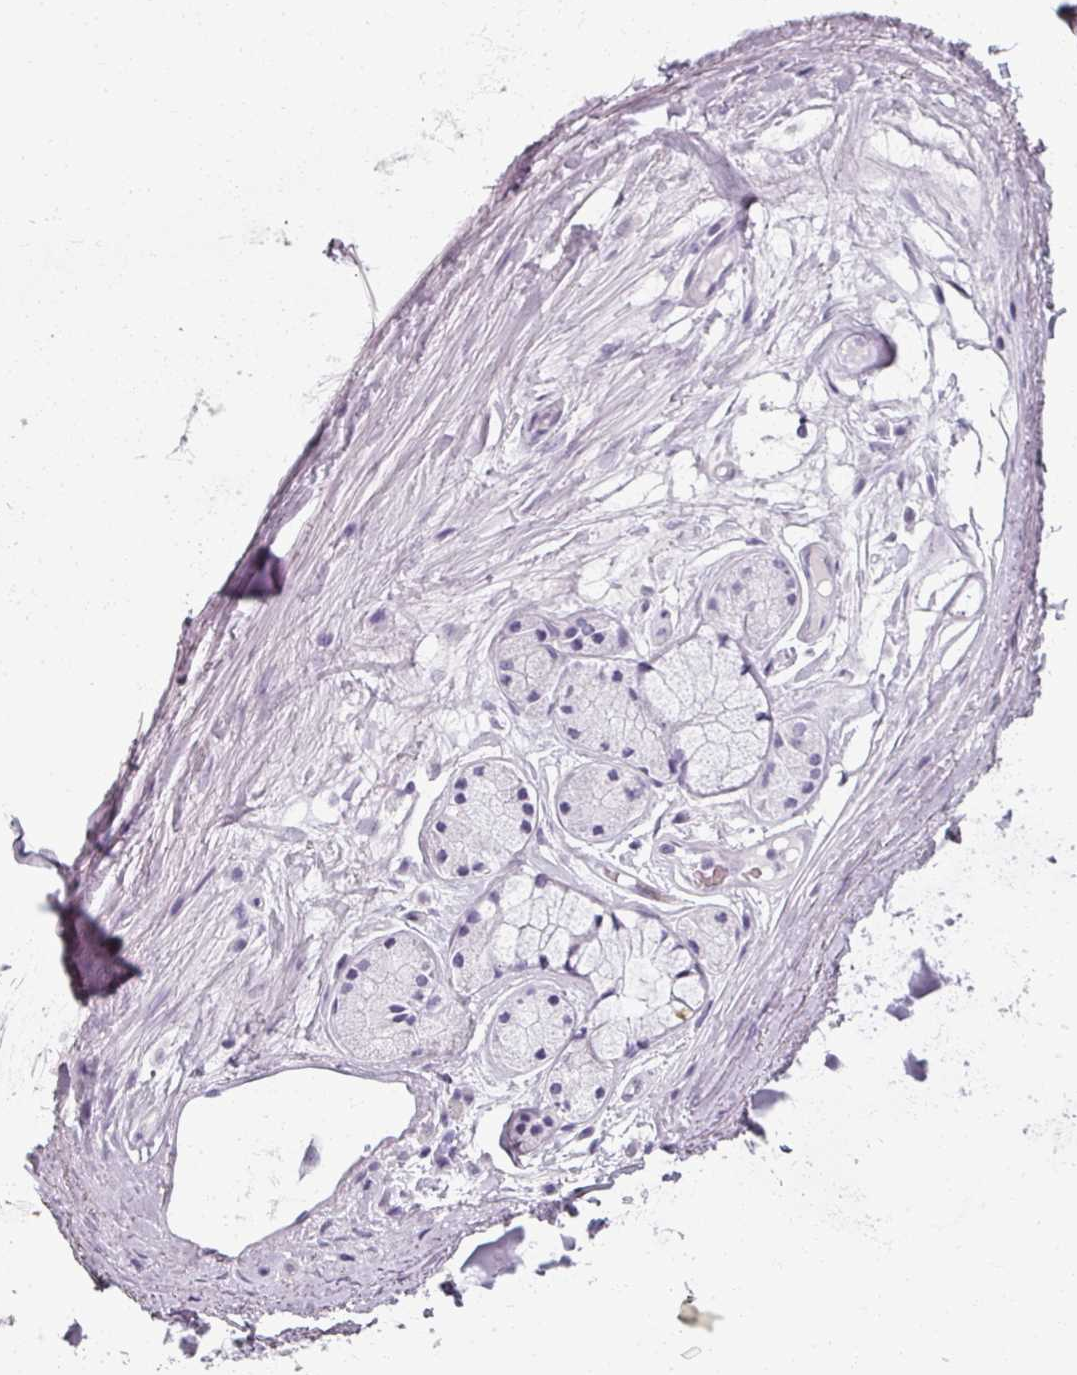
{"staining": {"intensity": "negative", "quantity": "none", "location": "none"}, "tissue": "soft tissue", "cell_type": "Fibroblasts", "image_type": "normal", "snomed": [{"axis": "morphology", "description": "Normal tissue, NOS"}, {"axis": "topography", "description": "Bronchus"}], "caption": "Fibroblasts show no significant protein expression in normal soft tissue. The staining was performed using DAB (3,3'-diaminobenzidine) to visualize the protein expression in brown, while the nuclei were stained in blue with hematoxylin (Magnification: 20x).", "gene": "REG3A", "patient": {"sex": "male", "age": 70}}